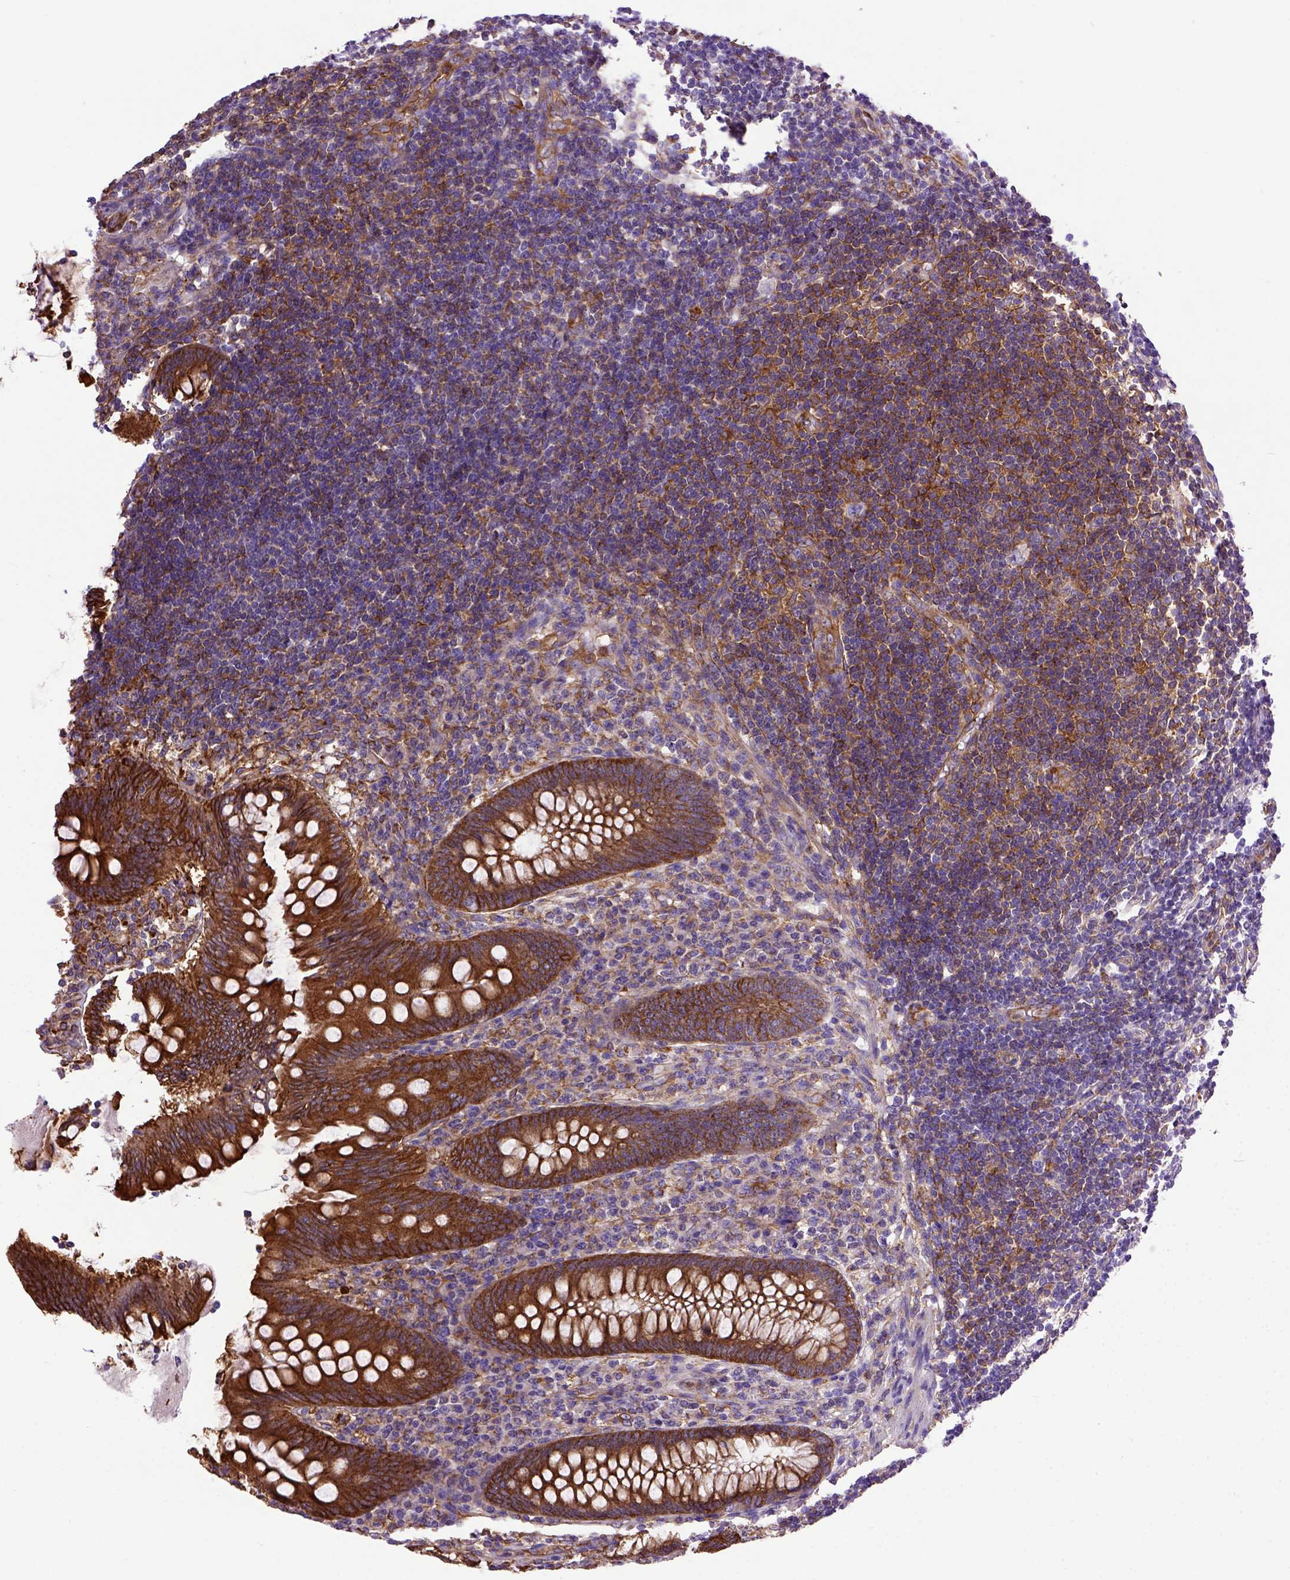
{"staining": {"intensity": "strong", "quantity": ">75%", "location": "cytoplasmic/membranous"}, "tissue": "appendix", "cell_type": "Glandular cells", "image_type": "normal", "snomed": [{"axis": "morphology", "description": "Normal tissue, NOS"}, {"axis": "topography", "description": "Appendix"}], "caption": "Glandular cells show strong cytoplasmic/membranous positivity in about >75% of cells in unremarkable appendix. The staining was performed using DAB, with brown indicating positive protein expression. Nuclei are stained blue with hematoxylin.", "gene": "MVP", "patient": {"sex": "female", "age": 57}}